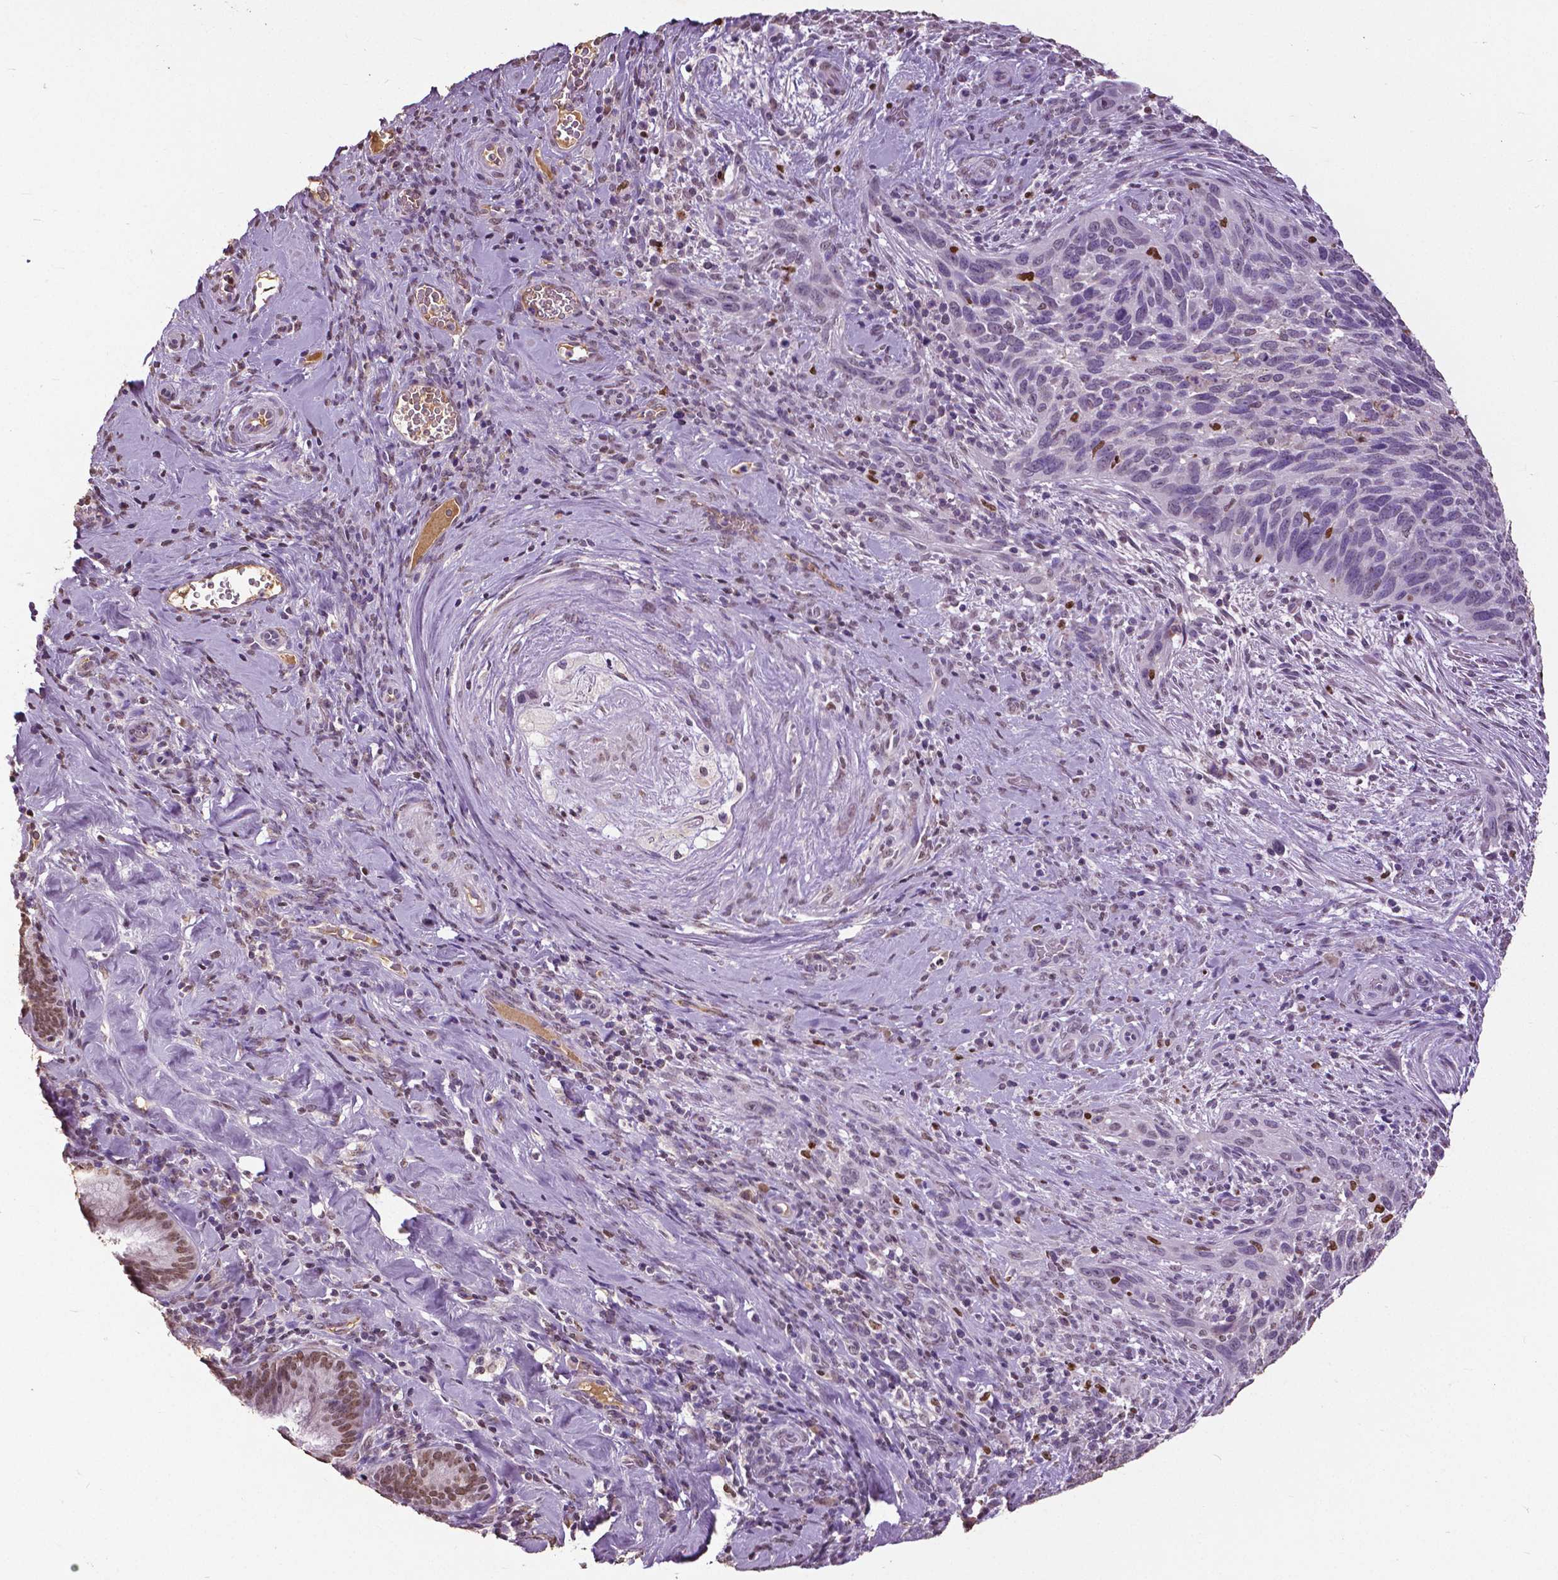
{"staining": {"intensity": "negative", "quantity": "none", "location": "none"}, "tissue": "cervical cancer", "cell_type": "Tumor cells", "image_type": "cancer", "snomed": [{"axis": "morphology", "description": "Squamous cell carcinoma, NOS"}, {"axis": "topography", "description": "Cervix"}], "caption": "This is an immunohistochemistry (IHC) photomicrograph of human squamous cell carcinoma (cervical). There is no positivity in tumor cells.", "gene": "RUNX3", "patient": {"sex": "female", "age": 51}}